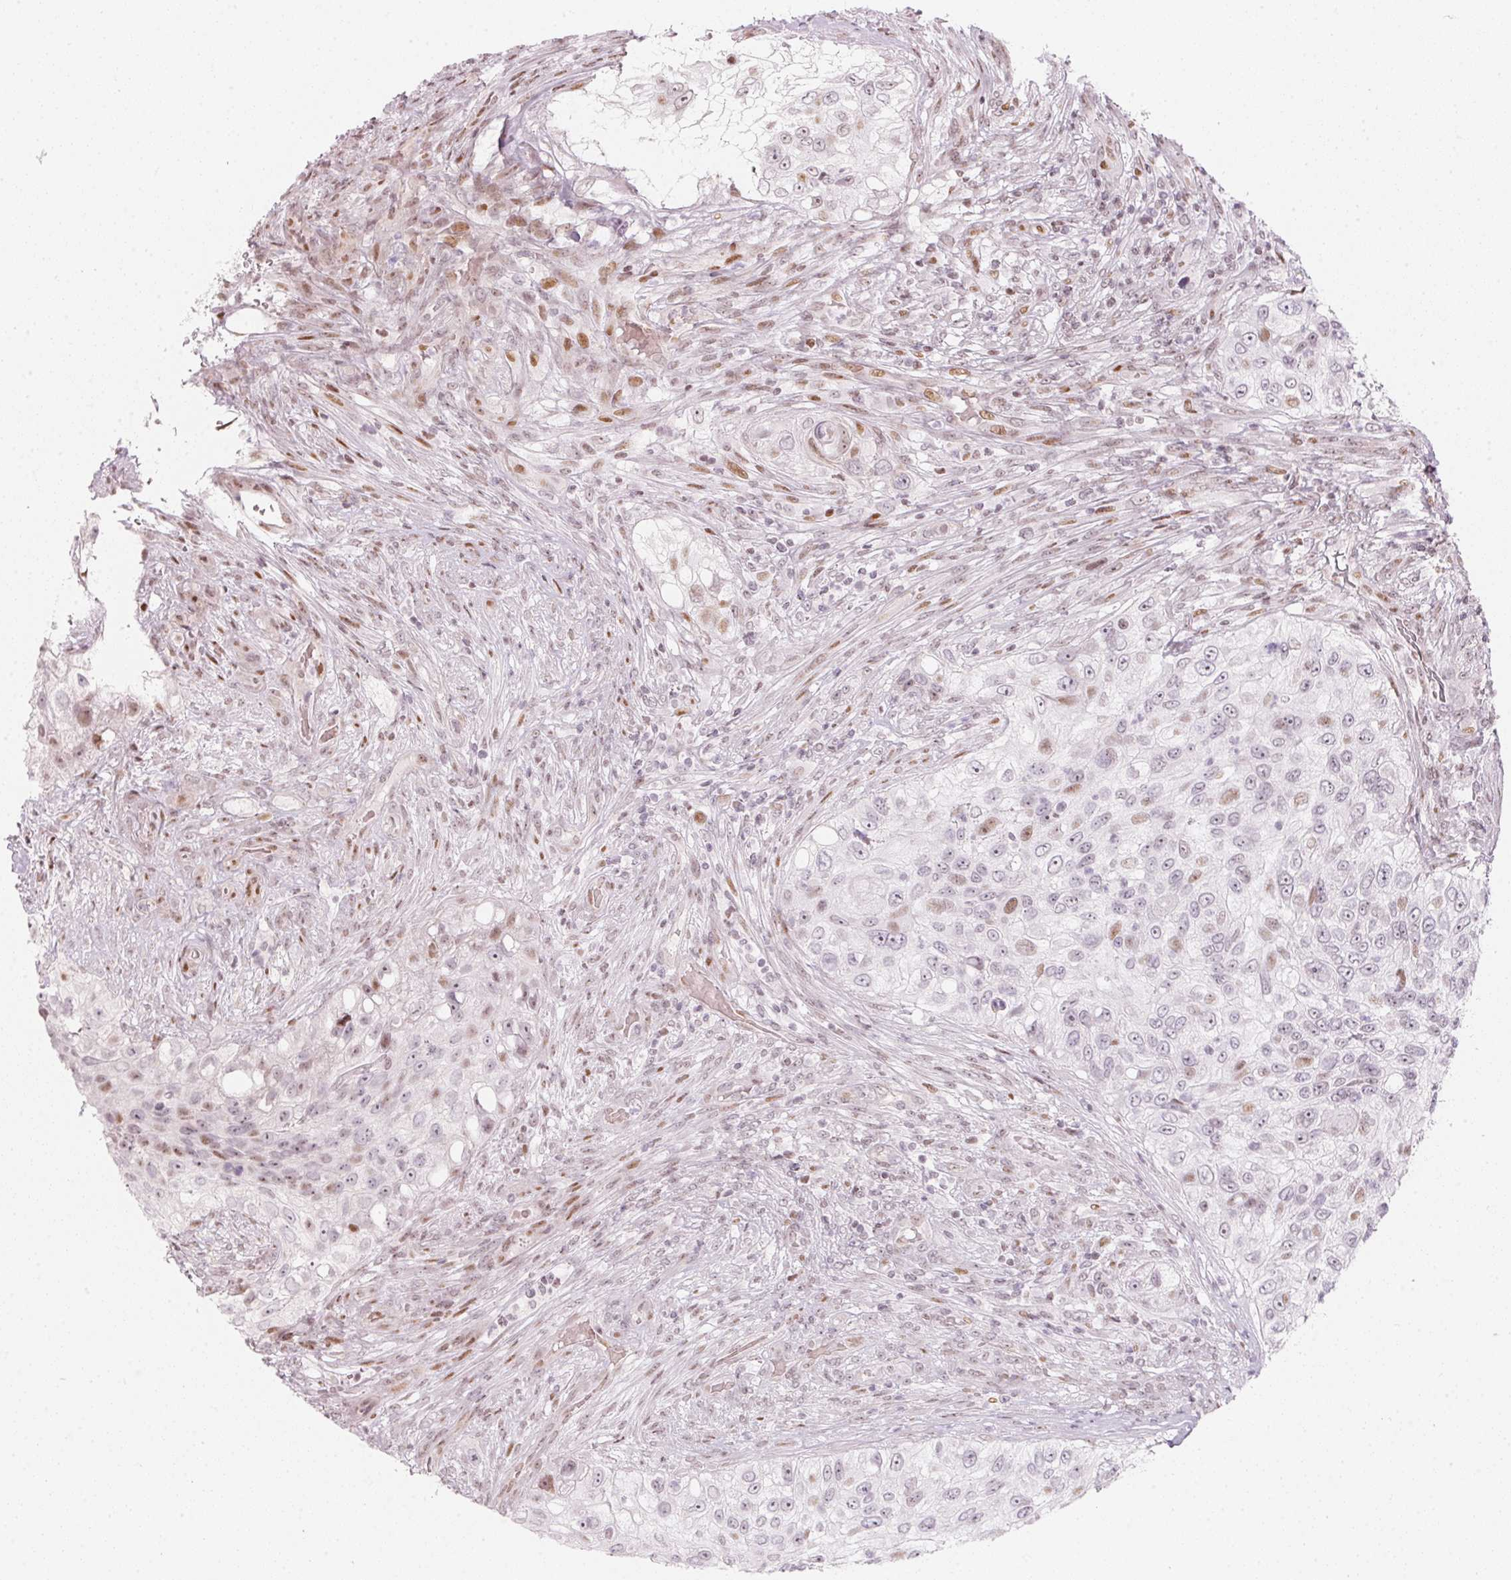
{"staining": {"intensity": "weak", "quantity": "<25%", "location": "nuclear"}, "tissue": "urothelial cancer", "cell_type": "Tumor cells", "image_type": "cancer", "snomed": [{"axis": "morphology", "description": "Urothelial carcinoma, High grade"}, {"axis": "topography", "description": "Urinary bladder"}], "caption": "High power microscopy micrograph of an immunohistochemistry (IHC) micrograph of urothelial cancer, revealing no significant staining in tumor cells.", "gene": "KAT6A", "patient": {"sex": "female", "age": 60}}